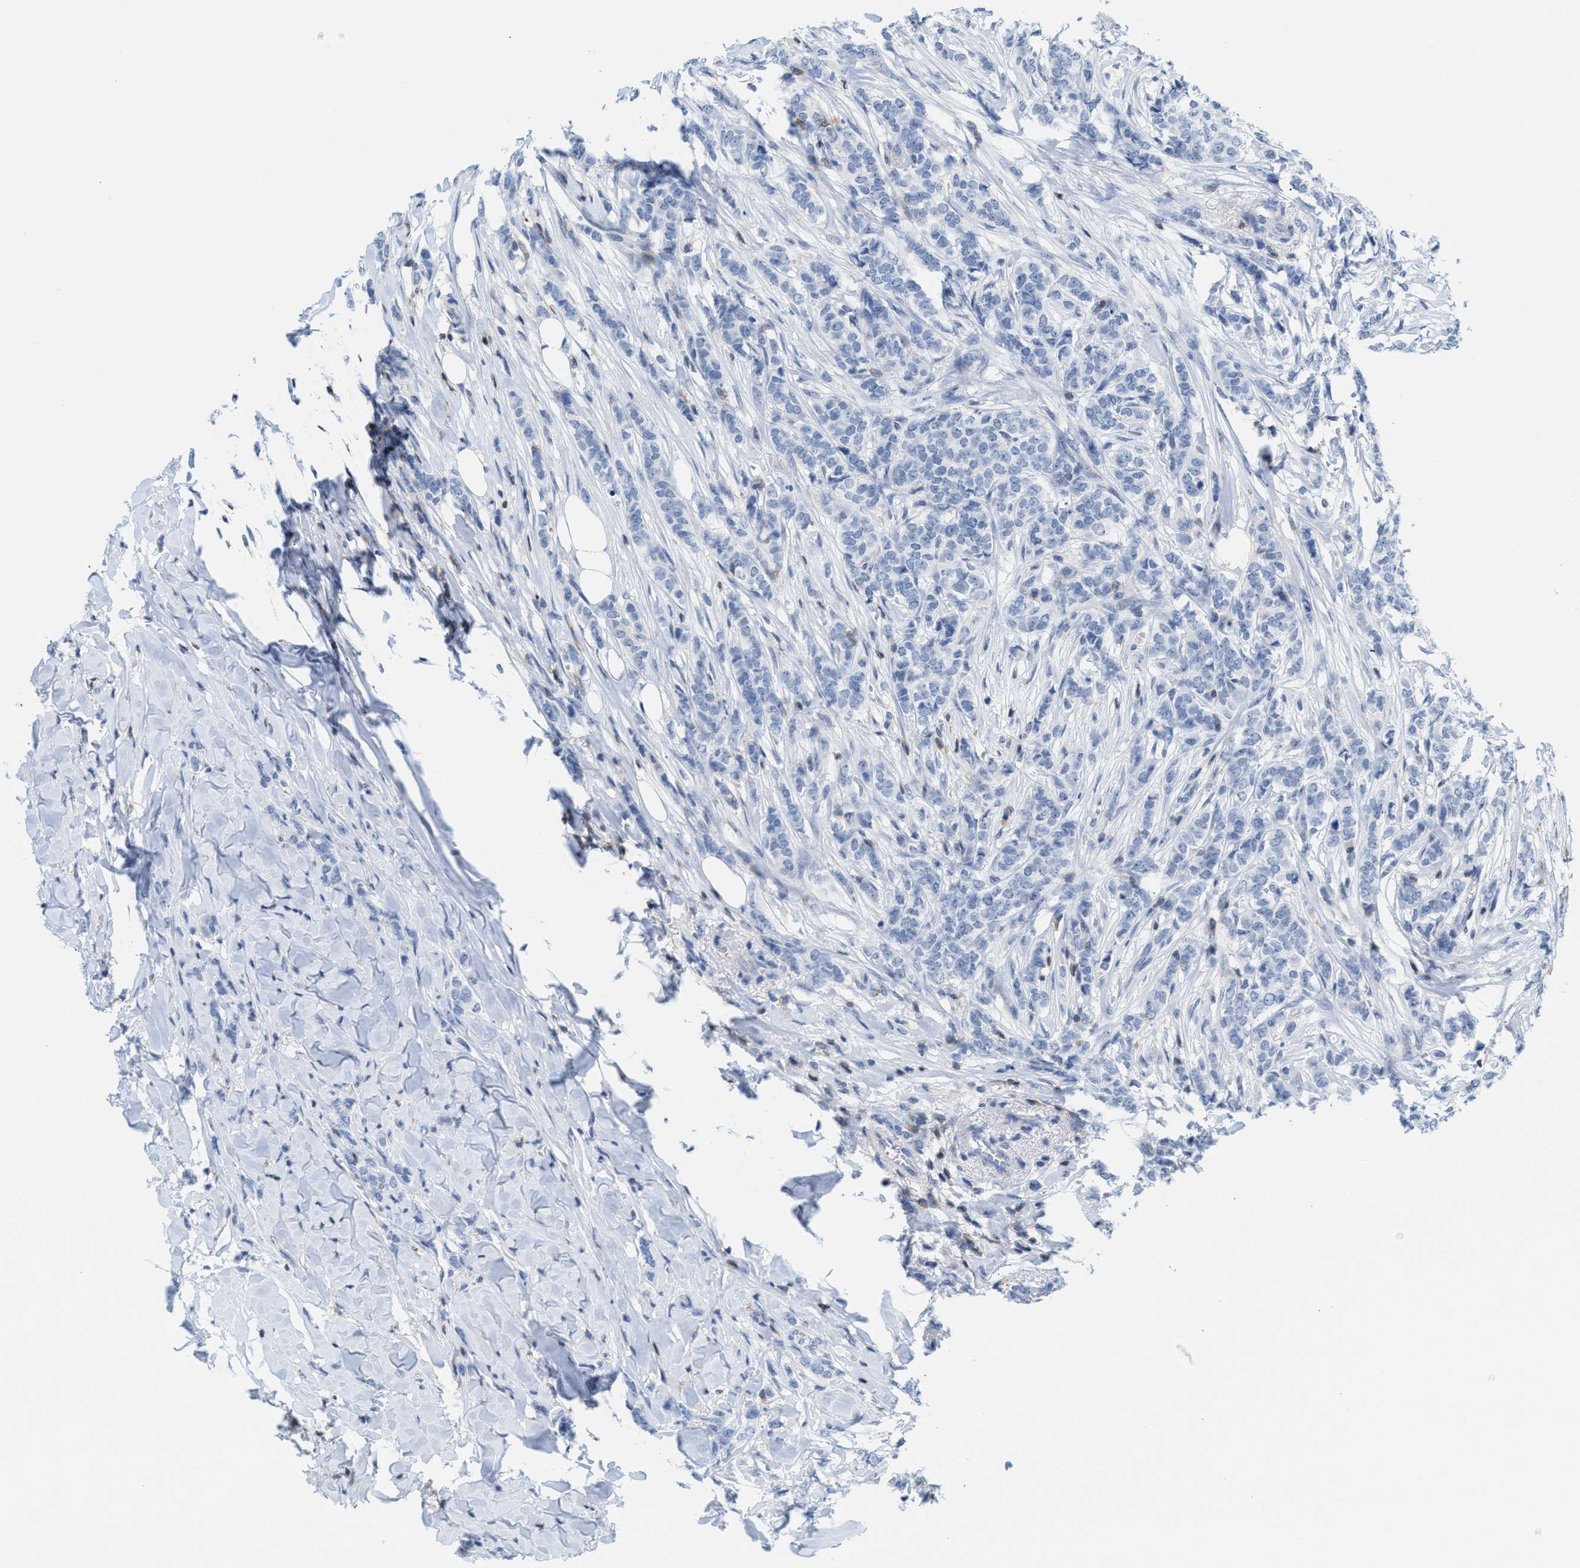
{"staining": {"intensity": "negative", "quantity": "none", "location": "none"}, "tissue": "breast cancer", "cell_type": "Tumor cells", "image_type": "cancer", "snomed": [{"axis": "morphology", "description": "Lobular carcinoma"}, {"axis": "topography", "description": "Skin"}, {"axis": "topography", "description": "Breast"}], "caption": "Tumor cells are negative for protein expression in human breast cancer (lobular carcinoma).", "gene": "IL16", "patient": {"sex": "female", "age": 46}}